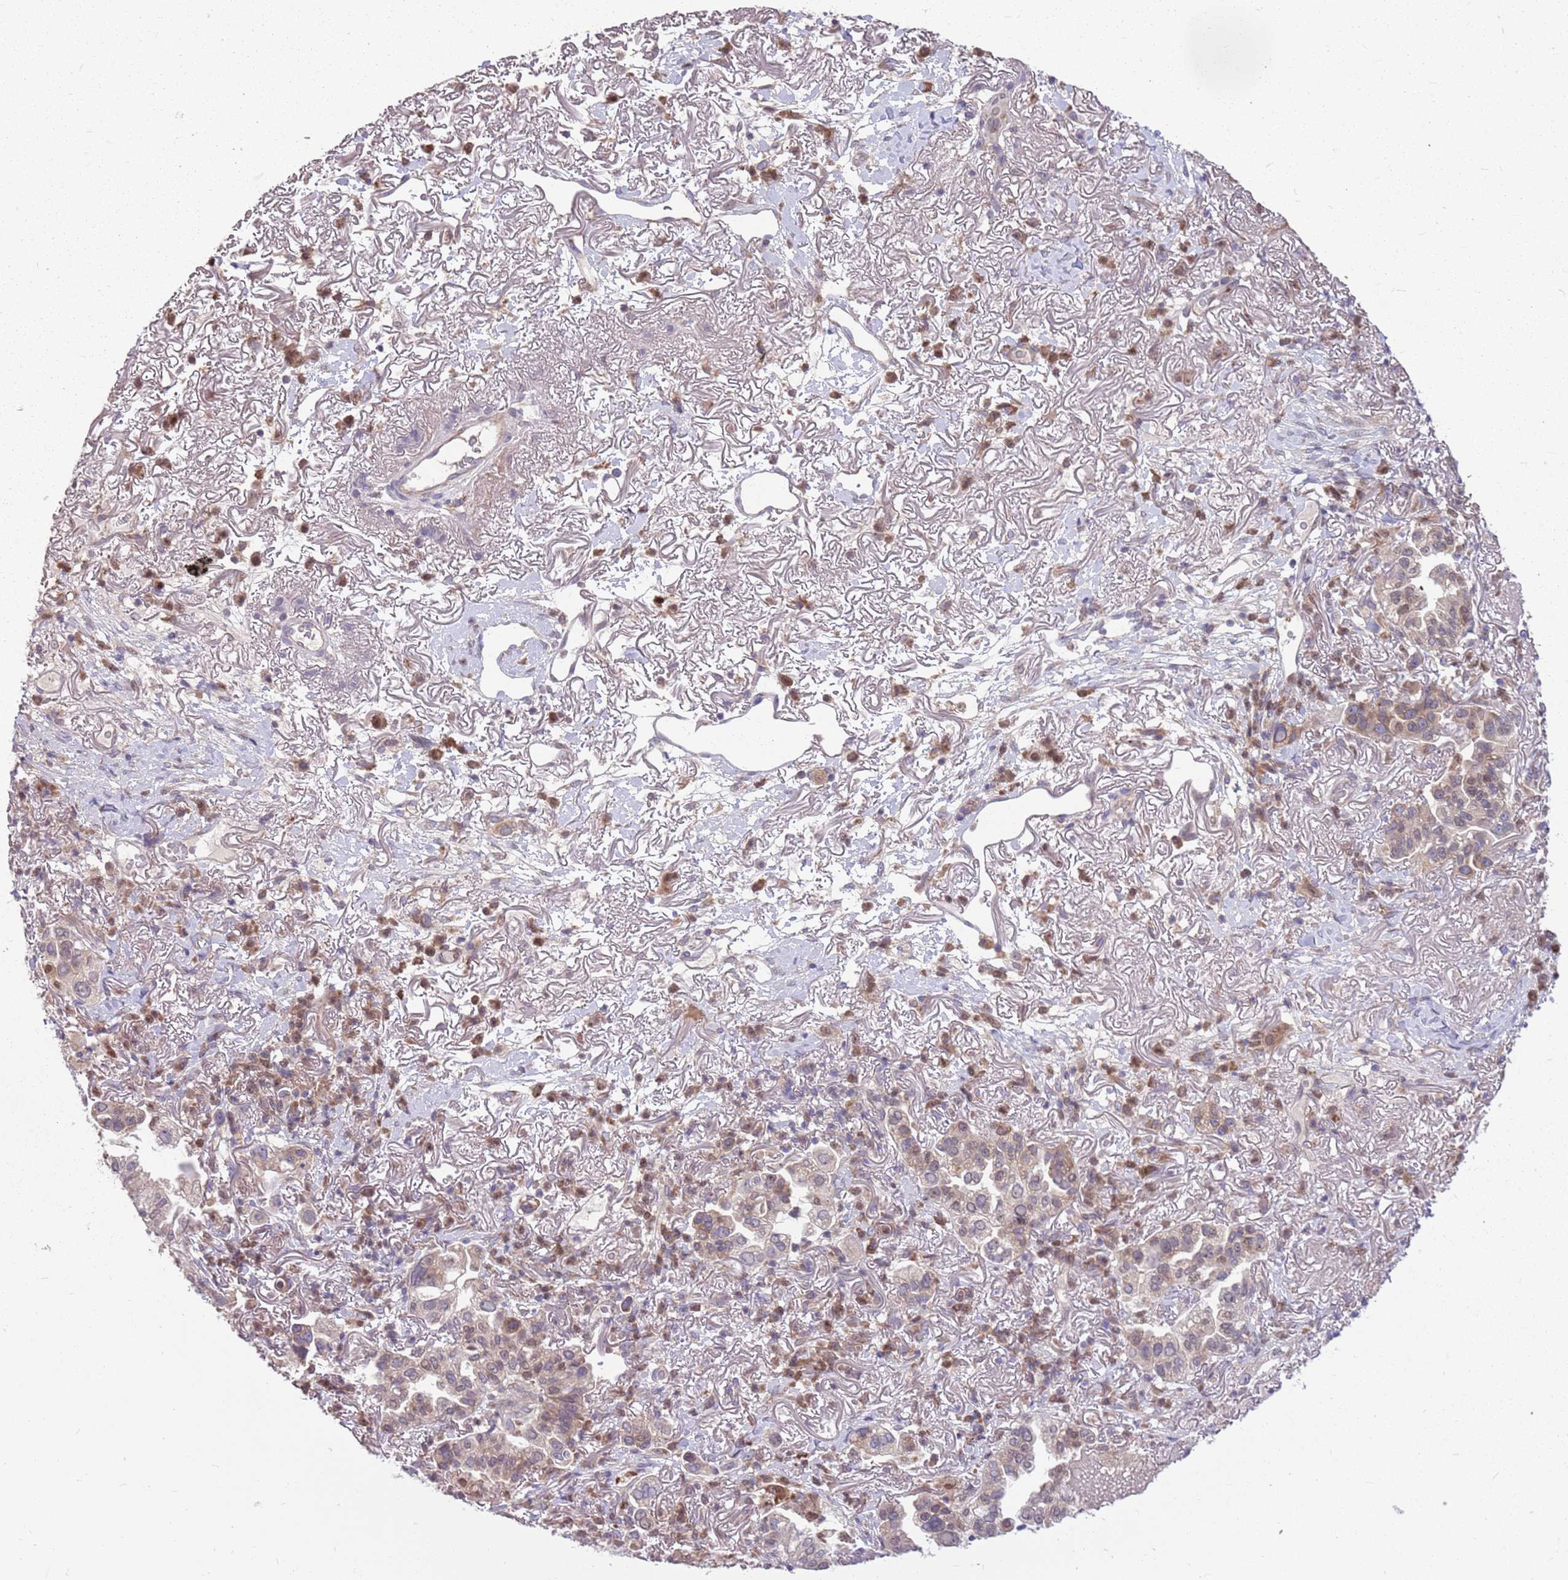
{"staining": {"intensity": "weak", "quantity": "25%-75%", "location": "cytoplasmic/membranous"}, "tissue": "lung cancer", "cell_type": "Tumor cells", "image_type": "cancer", "snomed": [{"axis": "morphology", "description": "Adenocarcinoma, NOS"}, {"axis": "topography", "description": "Lung"}], "caption": "Immunohistochemical staining of human lung cancer (adenocarcinoma) shows weak cytoplasmic/membranous protein expression in about 25%-75% of tumor cells.", "gene": "PPP1R27", "patient": {"sex": "female", "age": 69}}